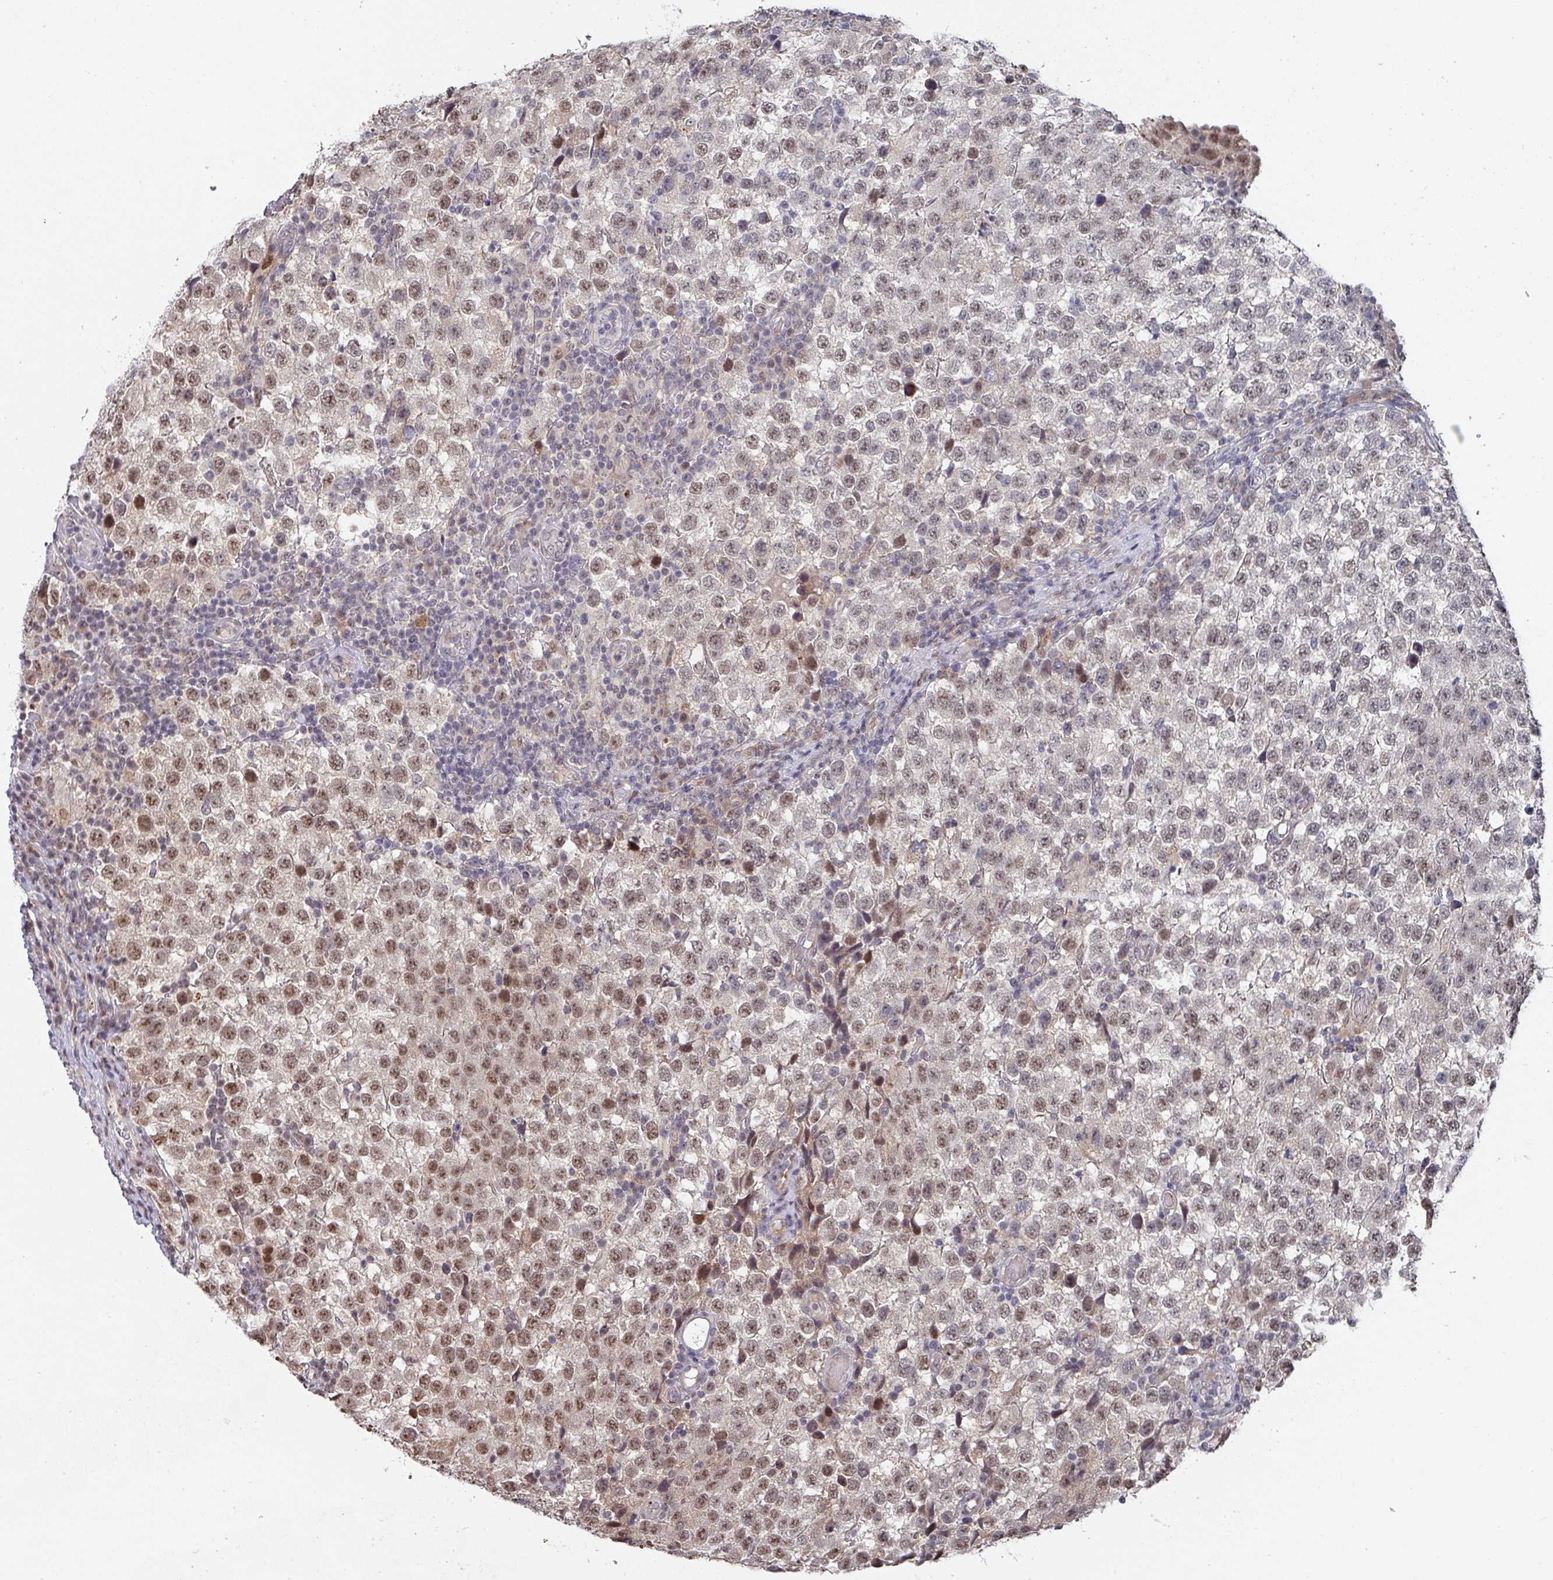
{"staining": {"intensity": "moderate", "quantity": "25%-75%", "location": "nuclear"}, "tissue": "testis cancer", "cell_type": "Tumor cells", "image_type": "cancer", "snomed": [{"axis": "morphology", "description": "Seminoma, NOS"}, {"axis": "topography", "description": "Testis"}], "caption": "Immunohistochemical staining of seminoma (testis) exhibits medium levels of moderate nuclear positivity in about 25%-75% of tumor cells. (DAB IHC with brightfield microscopy, high magnification).", "gene": "ZNF654", "patient": {"sex": "male", "age": 34}}